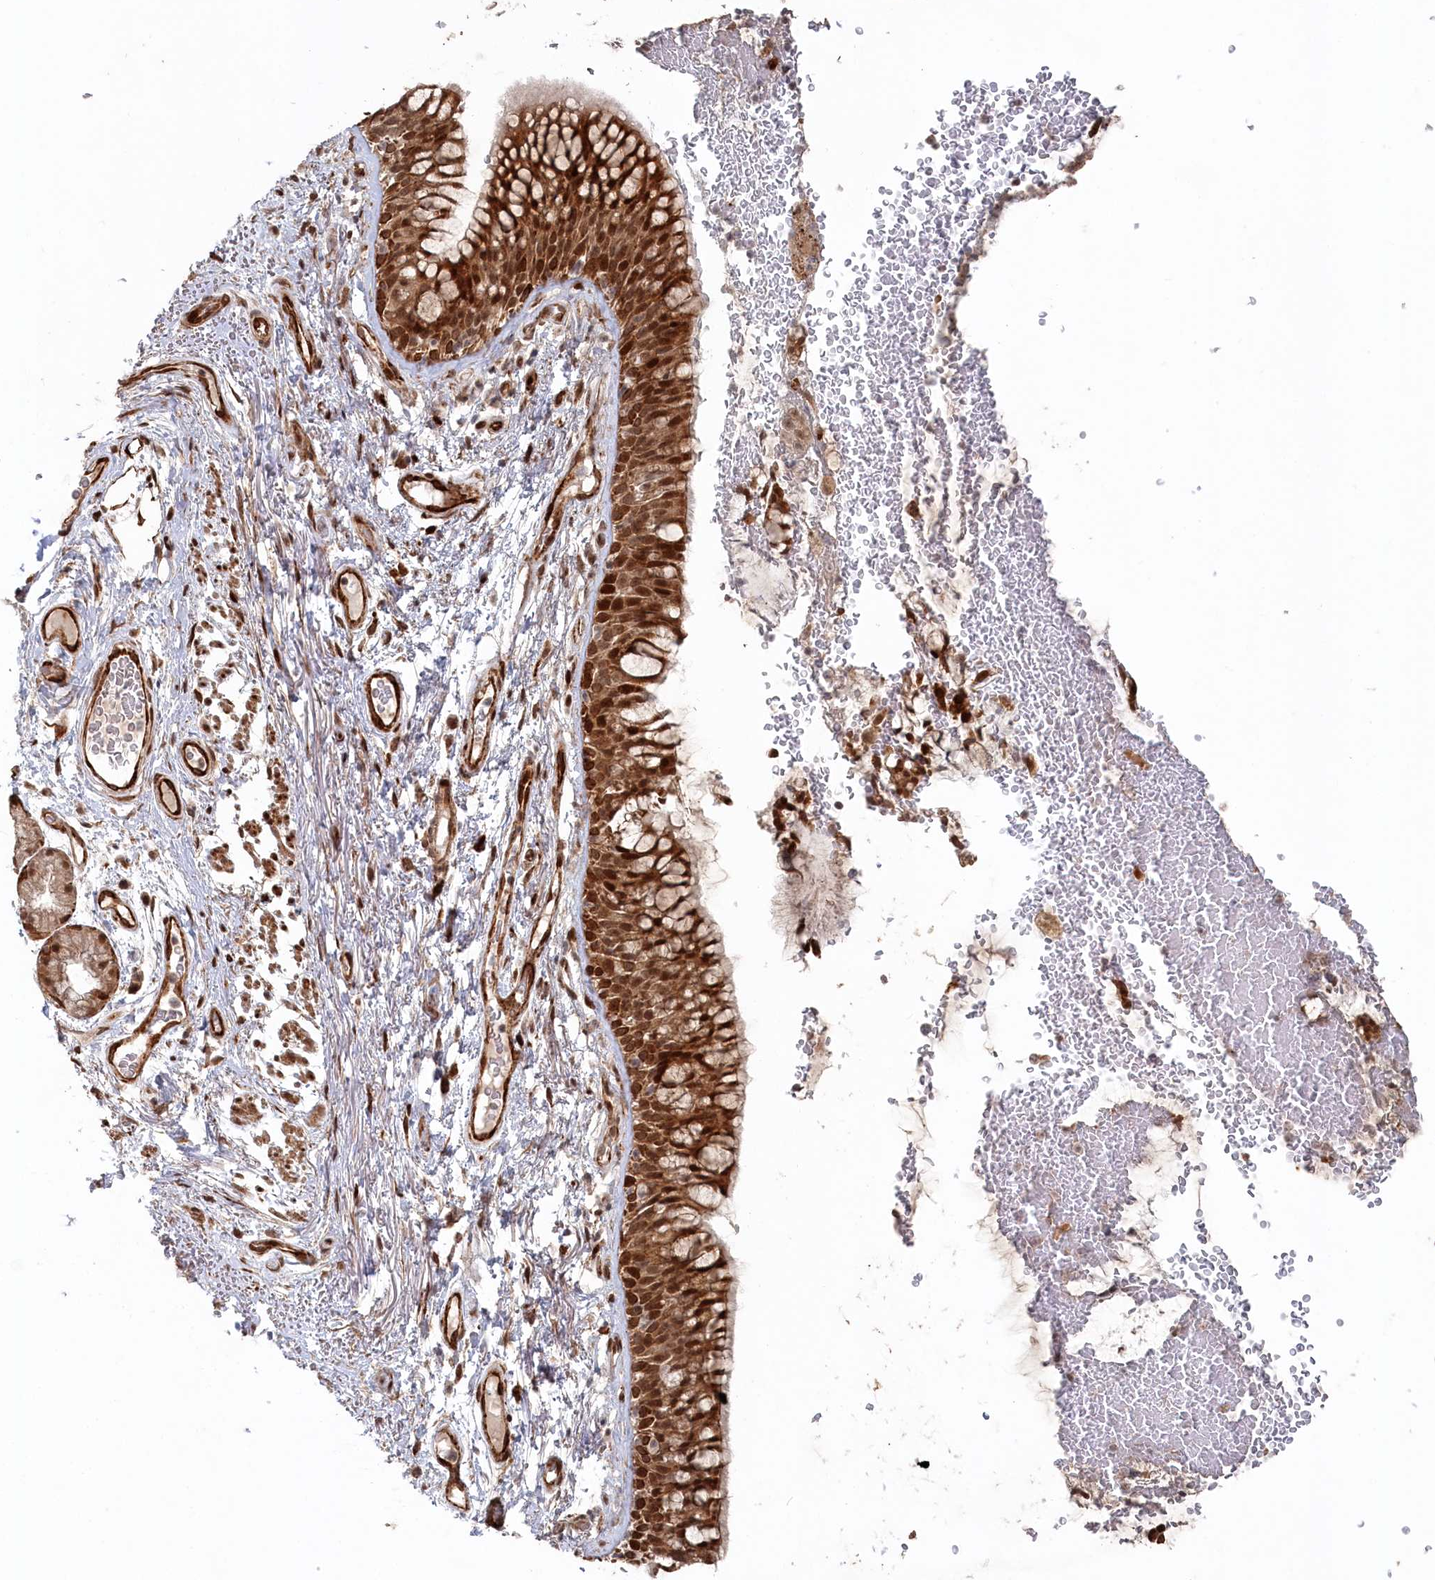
{"staining": {"intensity": "strong", "quantity": ">75%", "location": "cytoplasmic/membranous,nuclear"}, "tissue": "bronchus", "cell_type": "Respiratory epithelial cells", "image_type": "normal", "snomed": [{"axis": "morphology", "description": "Normal tissue, NOS"}, {"axis": "topography", "description": "Cartilage tissue"}, {"axis": "topography", "description": "Bronchus"}], "caption": "Immunohistochemical staining of benign bronchus exhibits strong cytoplasmic/membranous,nuclear protein expression in approximately >75% of respiratory epithelial cells. (DAB = brown stain, brightfield microscopy at high magnification).", "gene": "POLR3A", "patient": {"sex": "female", "age": 73}}